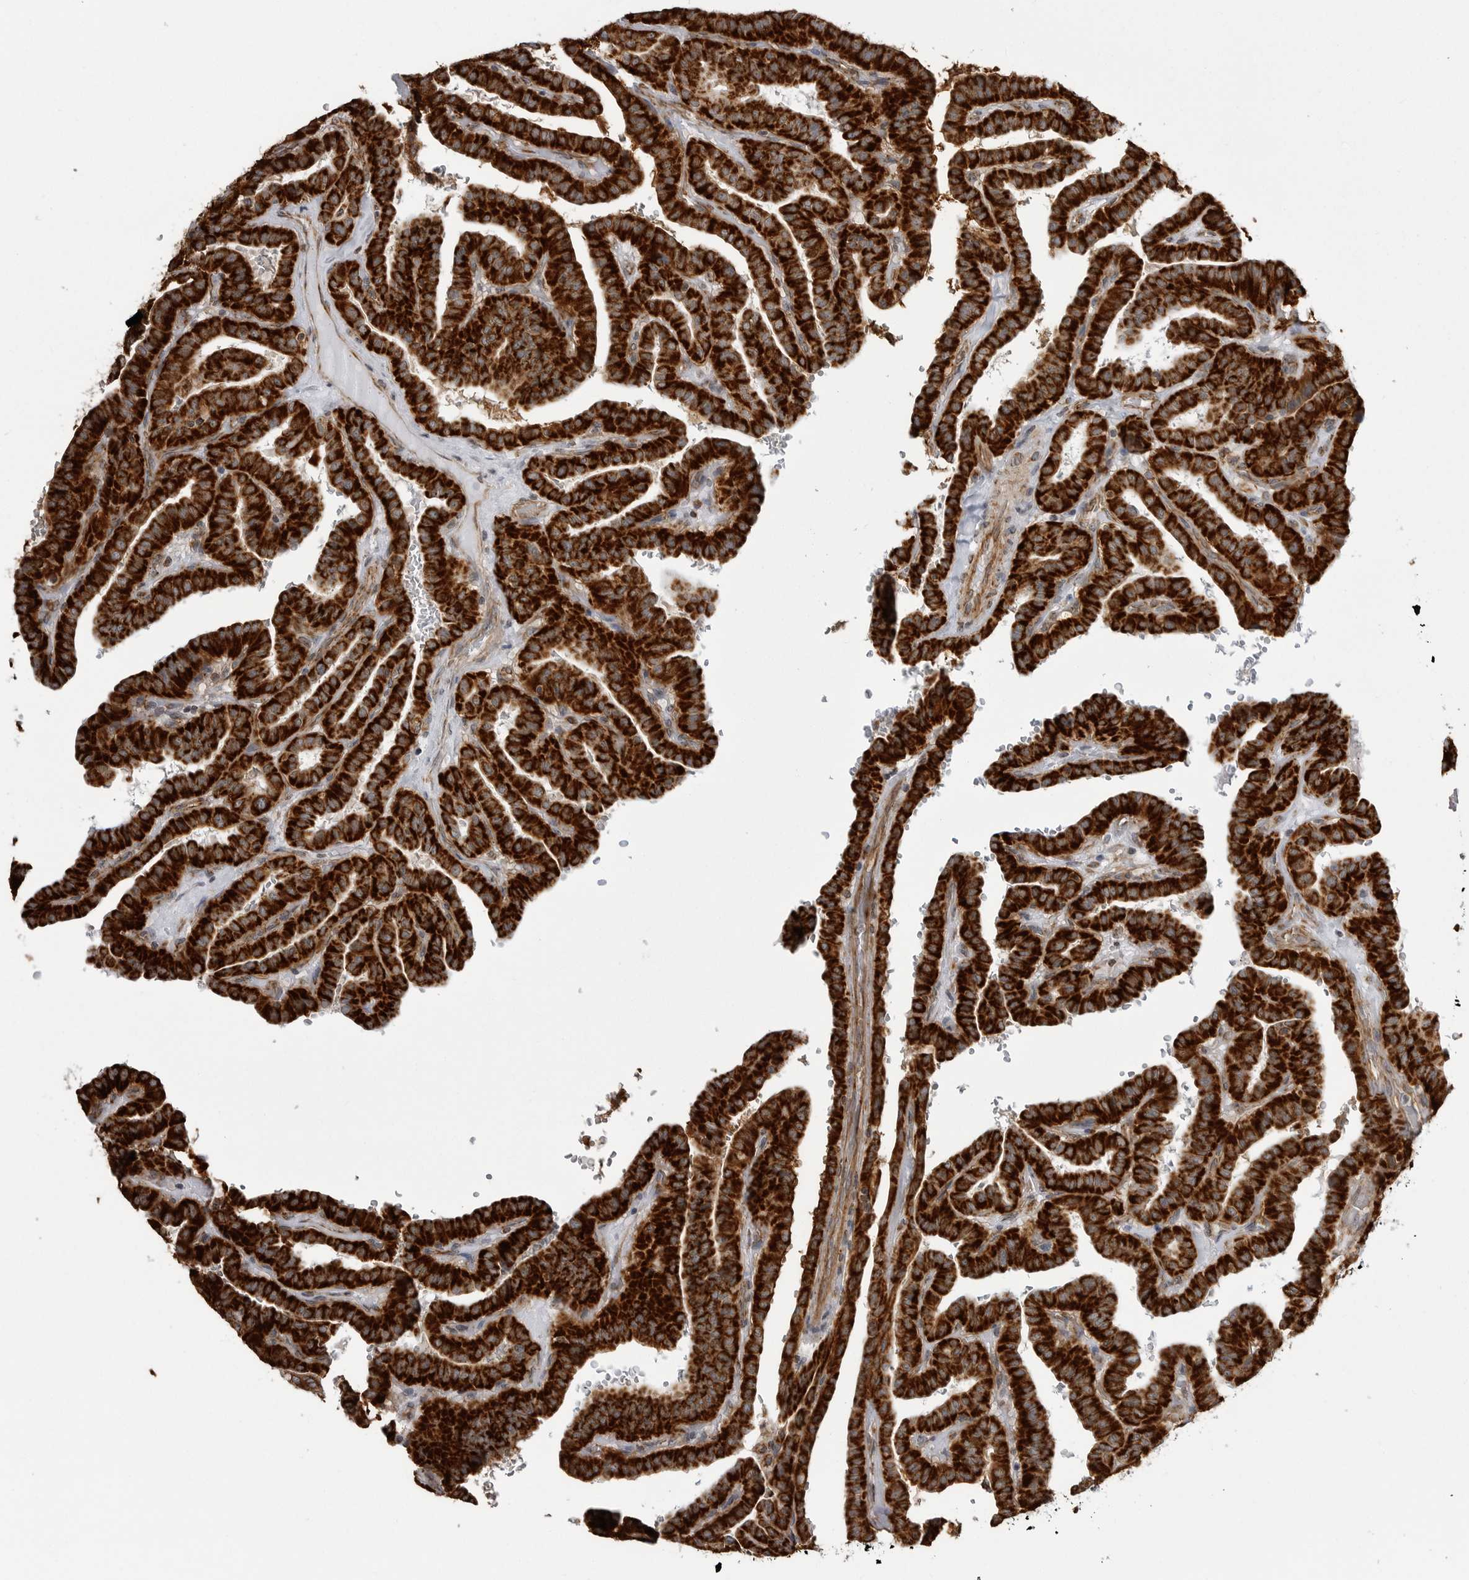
{"staining": {"intensity": "strong", "quantity": ">75%", "location": "cytoplasmic/membranous"}, "tissue": "thyroid cancer", "cell_type": "Tumor cells", "image_type": "cancer", "snomed": [{"axis": "morphology", "description": "Papillary adenocarcinoma, NOS"}, {"axis": "topography", "description": "Thyroid gland"}], "caption": "A micrograph of human papillary adenocarcinoma (thyroid) stained for a protein displays strong cytoplasmic/membranous brown staining in tumor cells. (Stains: DAB (3,3'-diaminobenzidine) in brown, nuclei in blue, Microscopy: brightfield microscopy at high magnification).", "gene": "FH", "patient": {"sex": "male", "age": 77}}